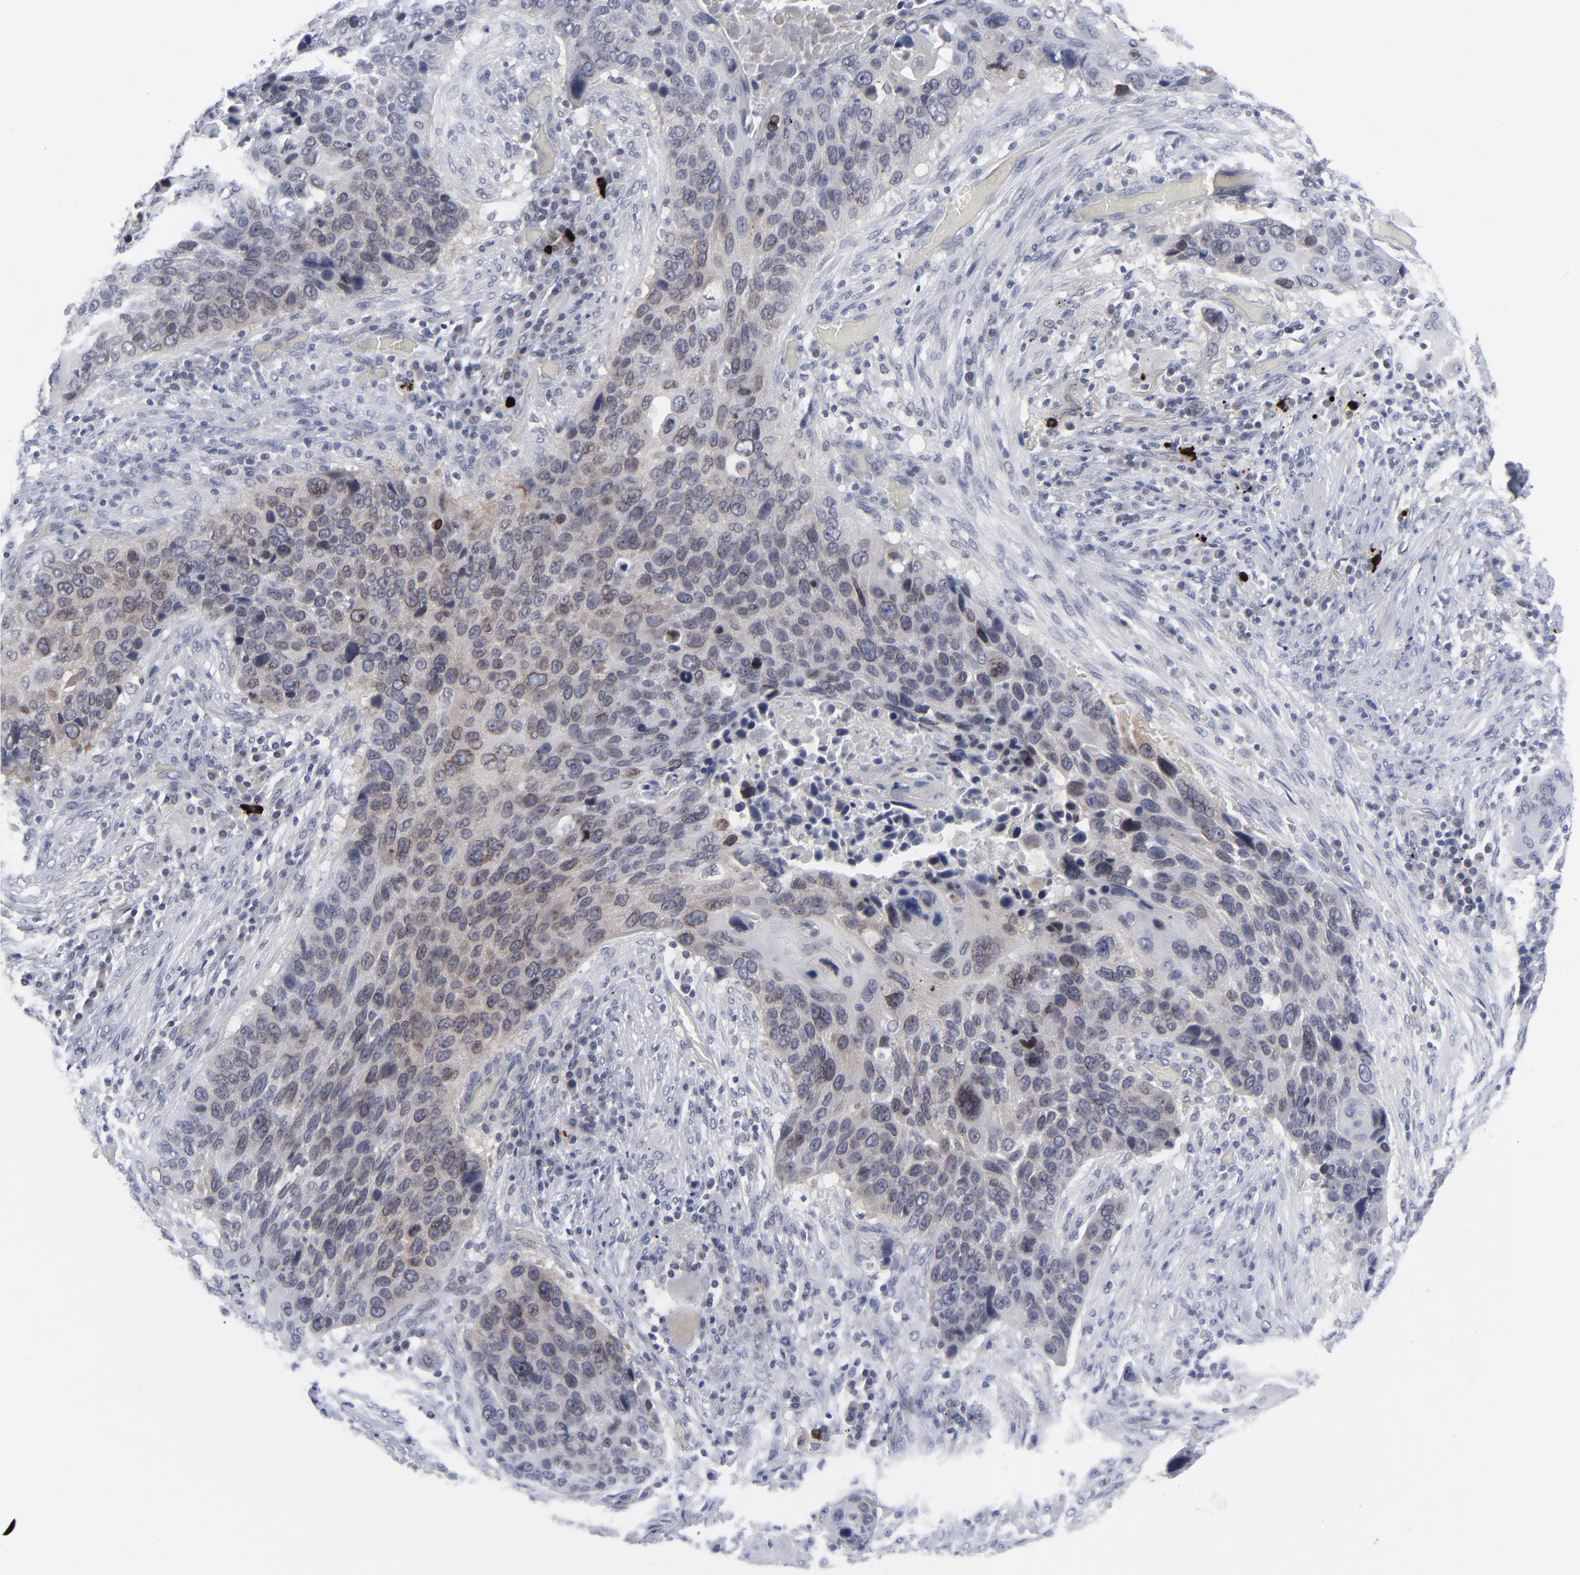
{"staining": {"intensity": "weak", "quantity": "<25%", "location": "cytoplasmic/membranous"}, "tissue": "lung cancer", "cell_type": "Tumor cells", "image_type": "cancer", "snomed": [{"axis": "morphology", "description": "Squamous cell carcinoma, NOS"}, {"axis": "topography", "description": "Lung"}], "caption": "Lung cancer (squamous cell carcinoma) was stained to show a protein in brown. There is no significant expression in tumor cells. (DAB (3,3'-diaminobenzidine) IHC visualized using brightfield microscopy, high magnification).", "gene": "NUP88", "patient": {"sex": "male", "age": 68}}